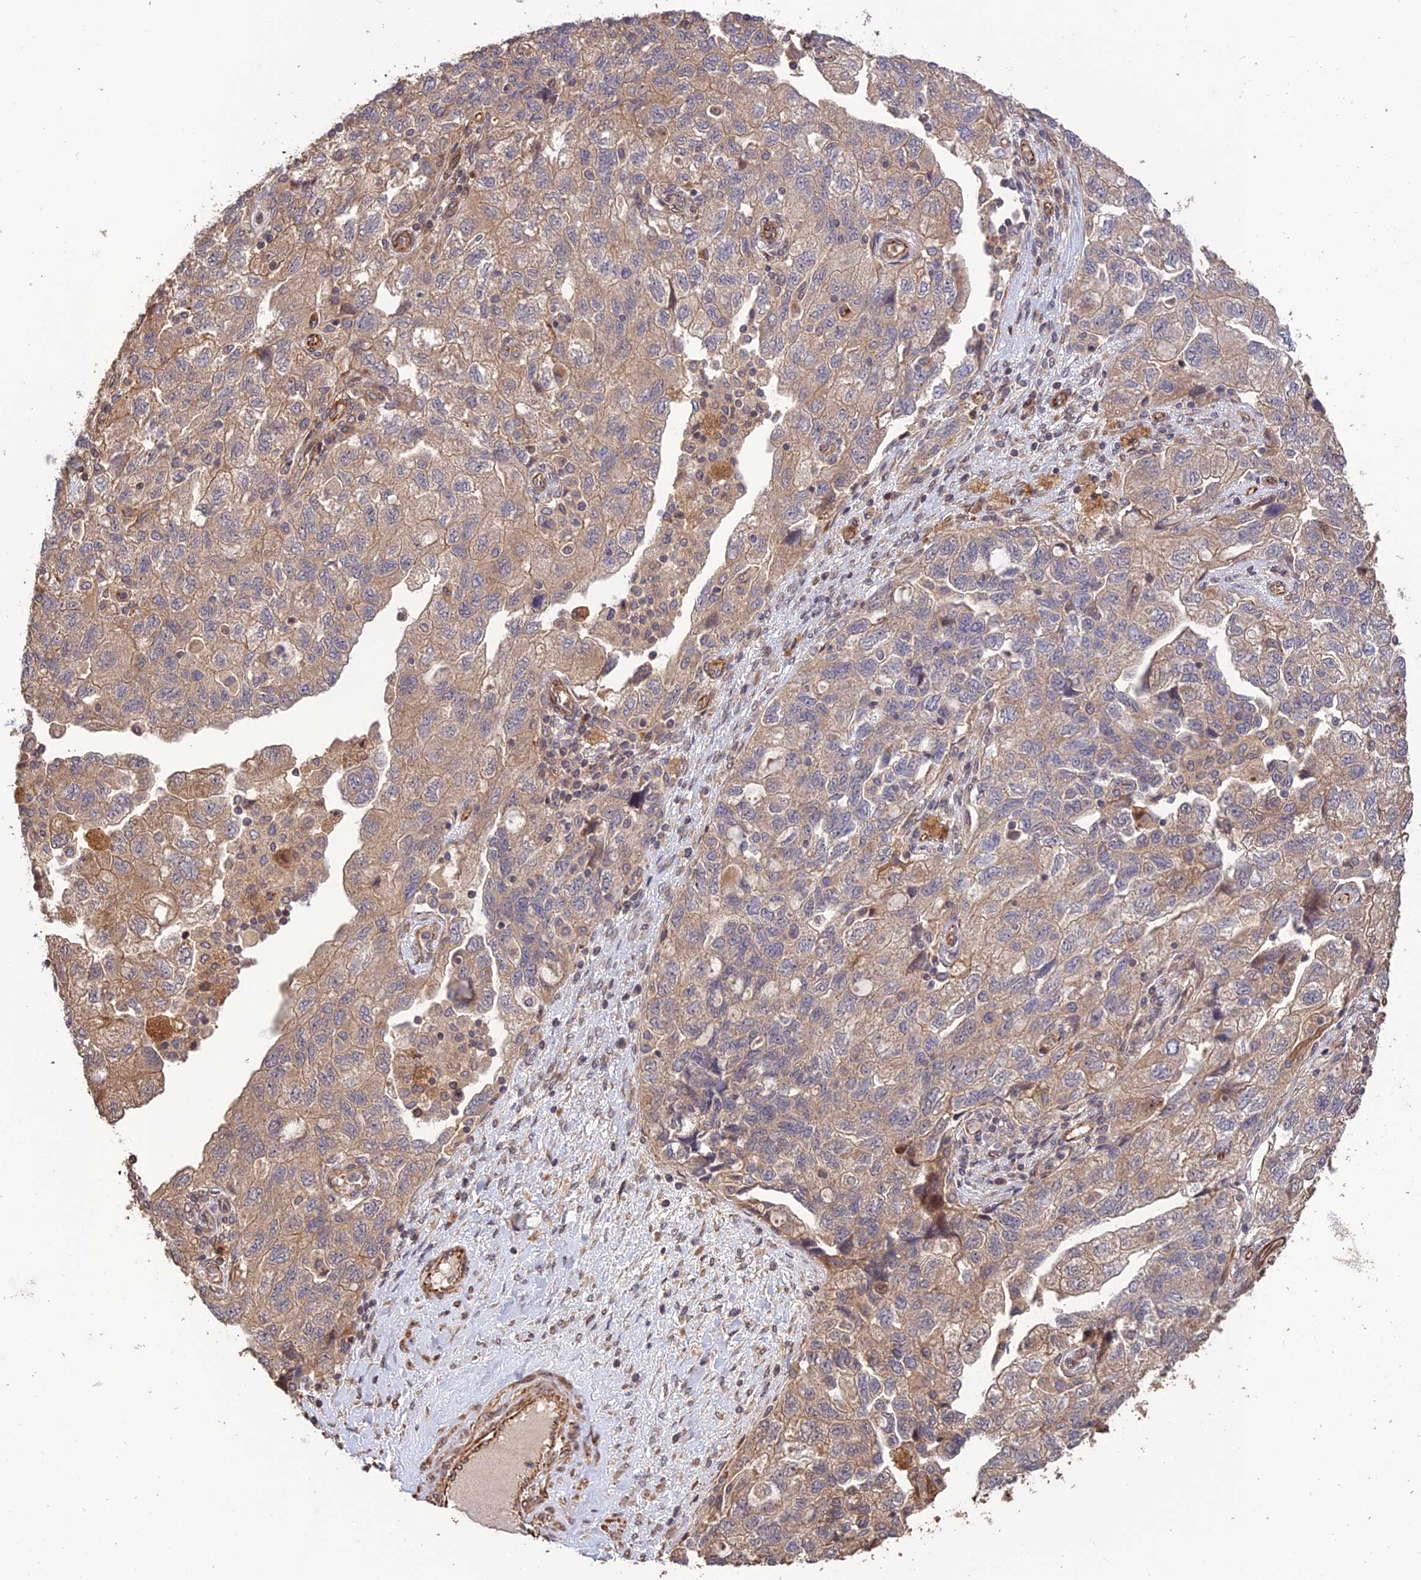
{"staining": {"intensity": "moderate", "quantity": "25%-75%", "location": "cytoplasmic/membranous"}, "tissue": "ovarian cancer", "cell_type": "Tumor cells", "image_type": "cancer", "snomed": [{"axis": "morphology", "description": "Carcinoma, NOS"}, {"axis": "morphology", "description": "Cystadenocarcinoma, serous, NOS"}, {"axis": "topography", "description": "Ovary"}], "caption": "Immunohistochemistry image of serous cystadenocarcinoma (ovarian) stained for a protein (brown), which shows medium levels of moderate cytoplasmic/membranous expression in about 25%-75% of tumor cells.", "gene": "CREBL2", "patient": {"sex": "female", "age": 69}}